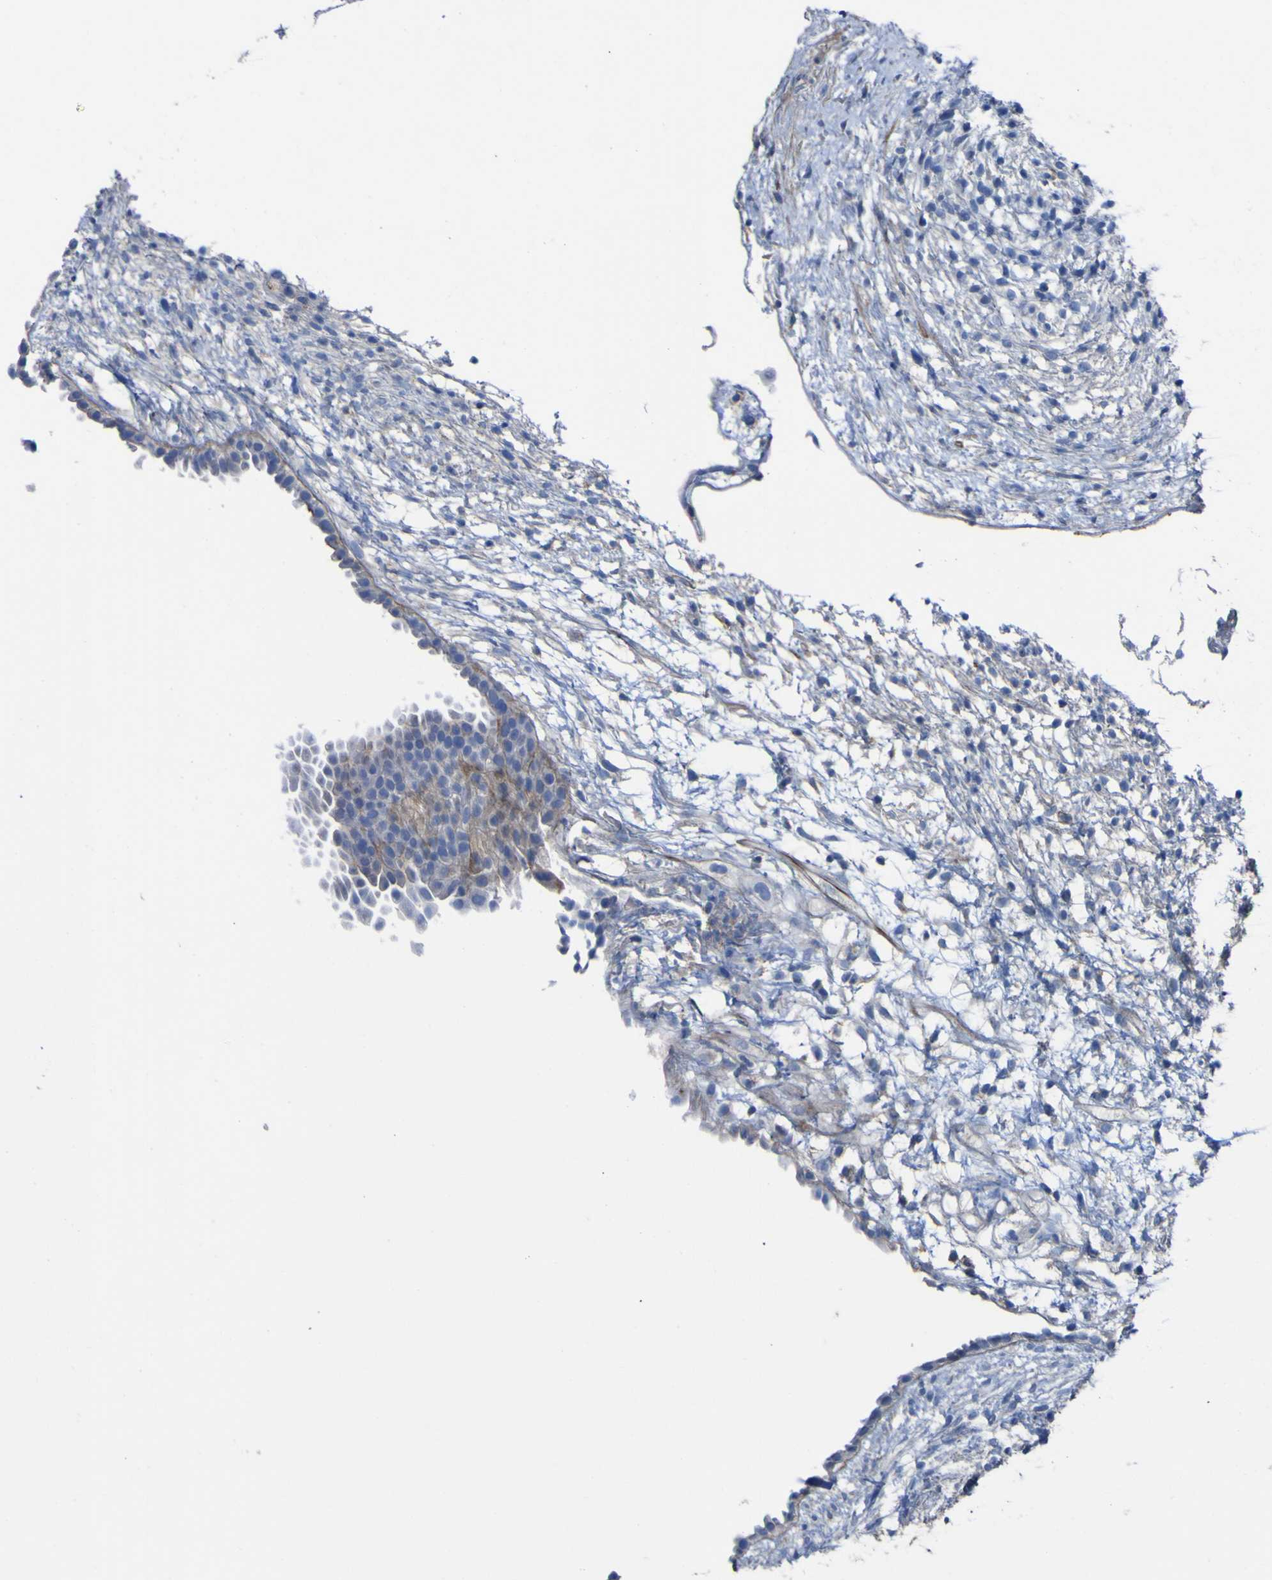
{"staining": {"intensity": "negative", "quantity": "none", "location": "none"}, "tissue": "ovary", "cell_type": "Ovarian stroma cells", "image_type": "normal", "snomed": [{"axis": "morphology", "description": "Normal tissue, NOS"}, {"axis": "morphology", "description": "Cyst, NOS"}, {"axis": "topography", "description": "Ovary"}], "caption": "There is no significant expression in ovarian stroma cells of ovary.", "gene": "AGO4", "patient": {"sex": "female", "age": 18}}